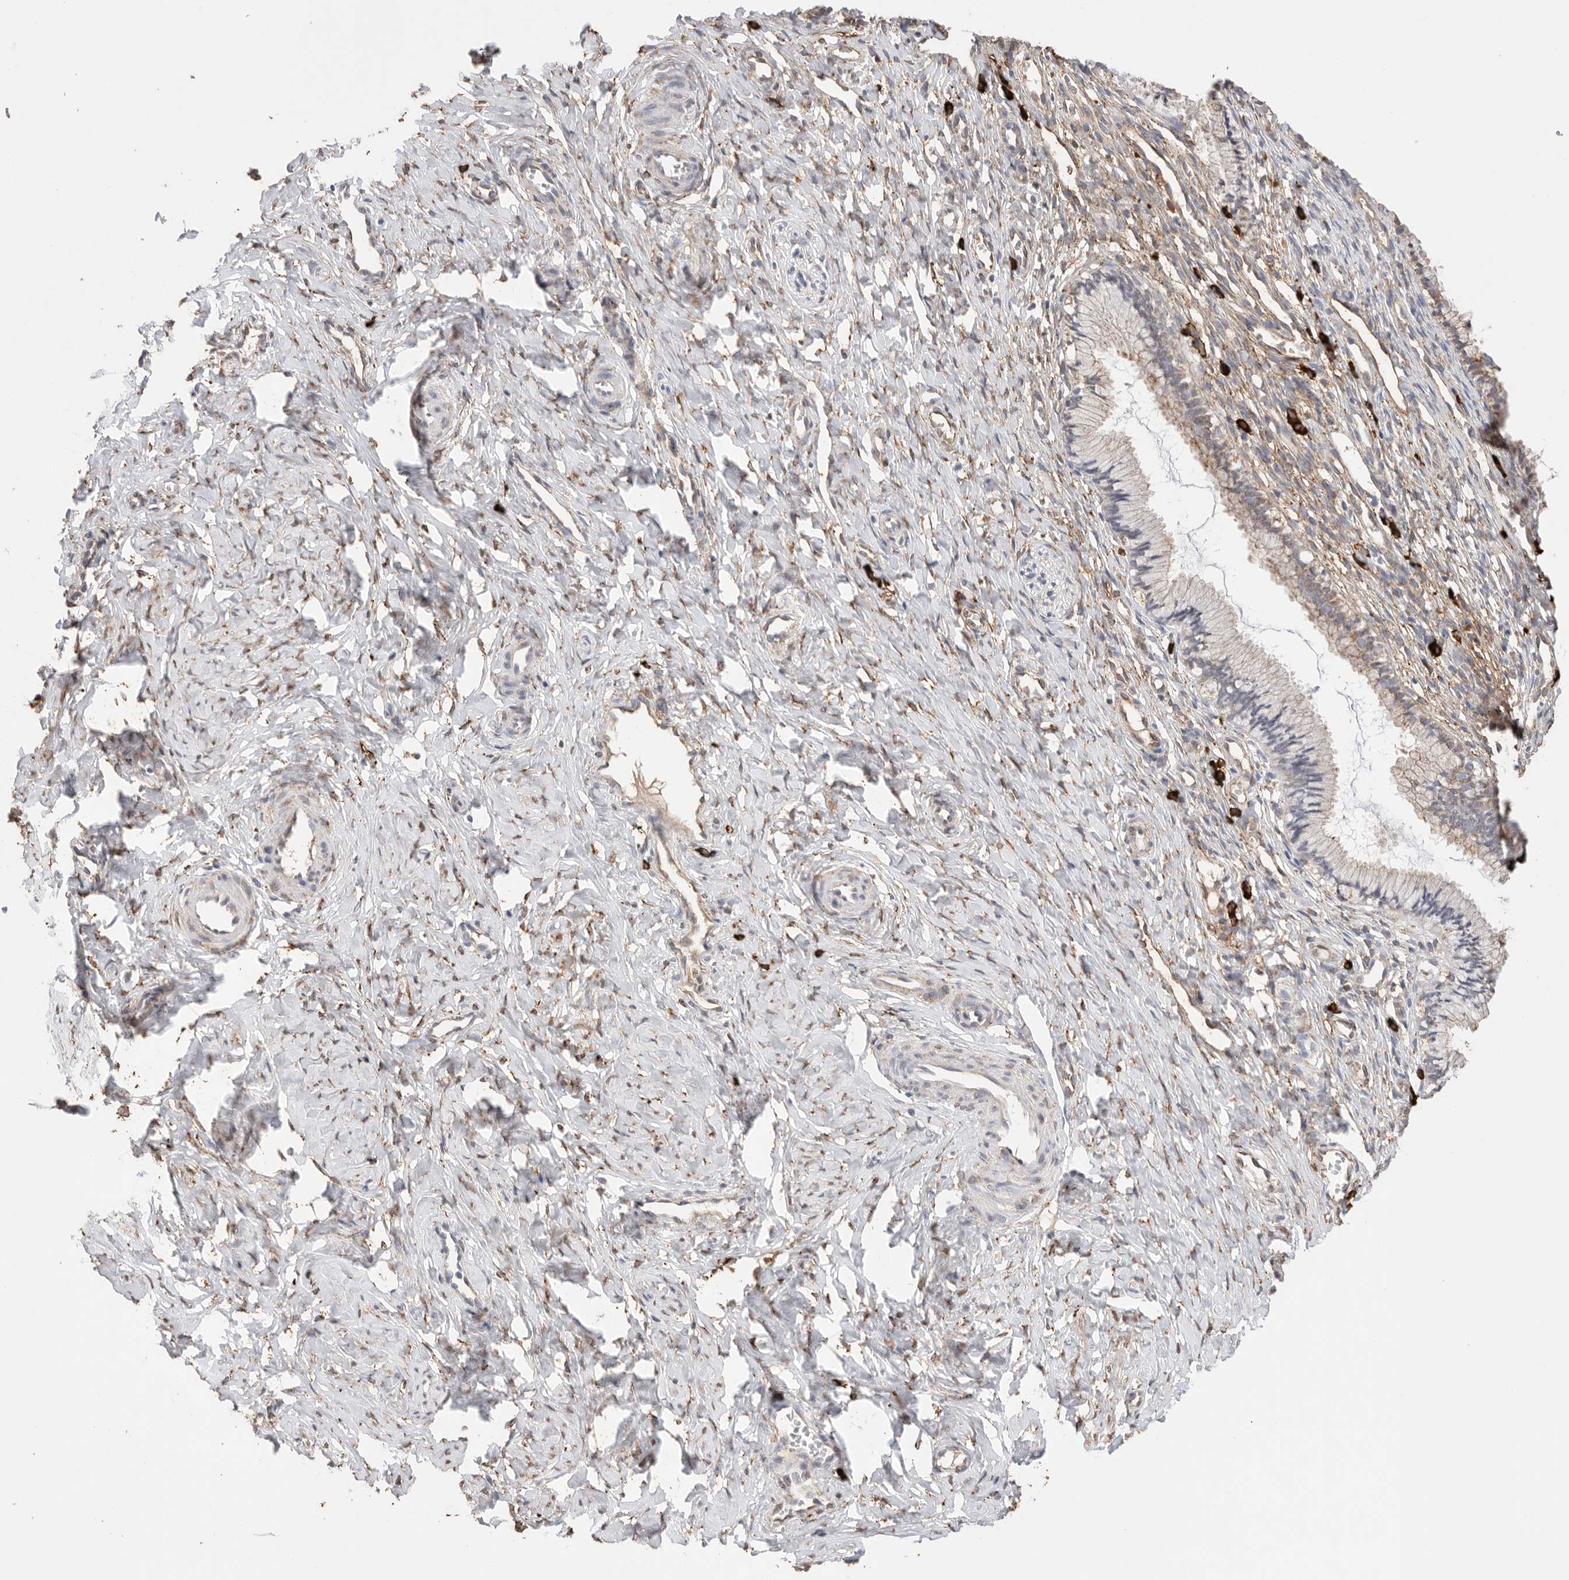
{"staining": {"intensity": "weak", "quantity": "25%-75%", "location": "cytoplasmic/membranous"}, "tissue": "cervix", "cell_type": "Glandular cells", "image_type": "normal", "snomed": [{"axis": "morphology", "description": "Normal tissue, NOS"}, {"axis": "topography", "description": "Cervix"}], "caption": "Immunohistochemical staining of unremarkable cervix reveals low levels of weak cytoplasmic/membranous positivity in about 25%-75% of glandular cells. (Brightfield microscopy of DAB IHC at high magnification).", "gene": "BLOC1S5", "patient": {"sex": "female", "age": 27}}